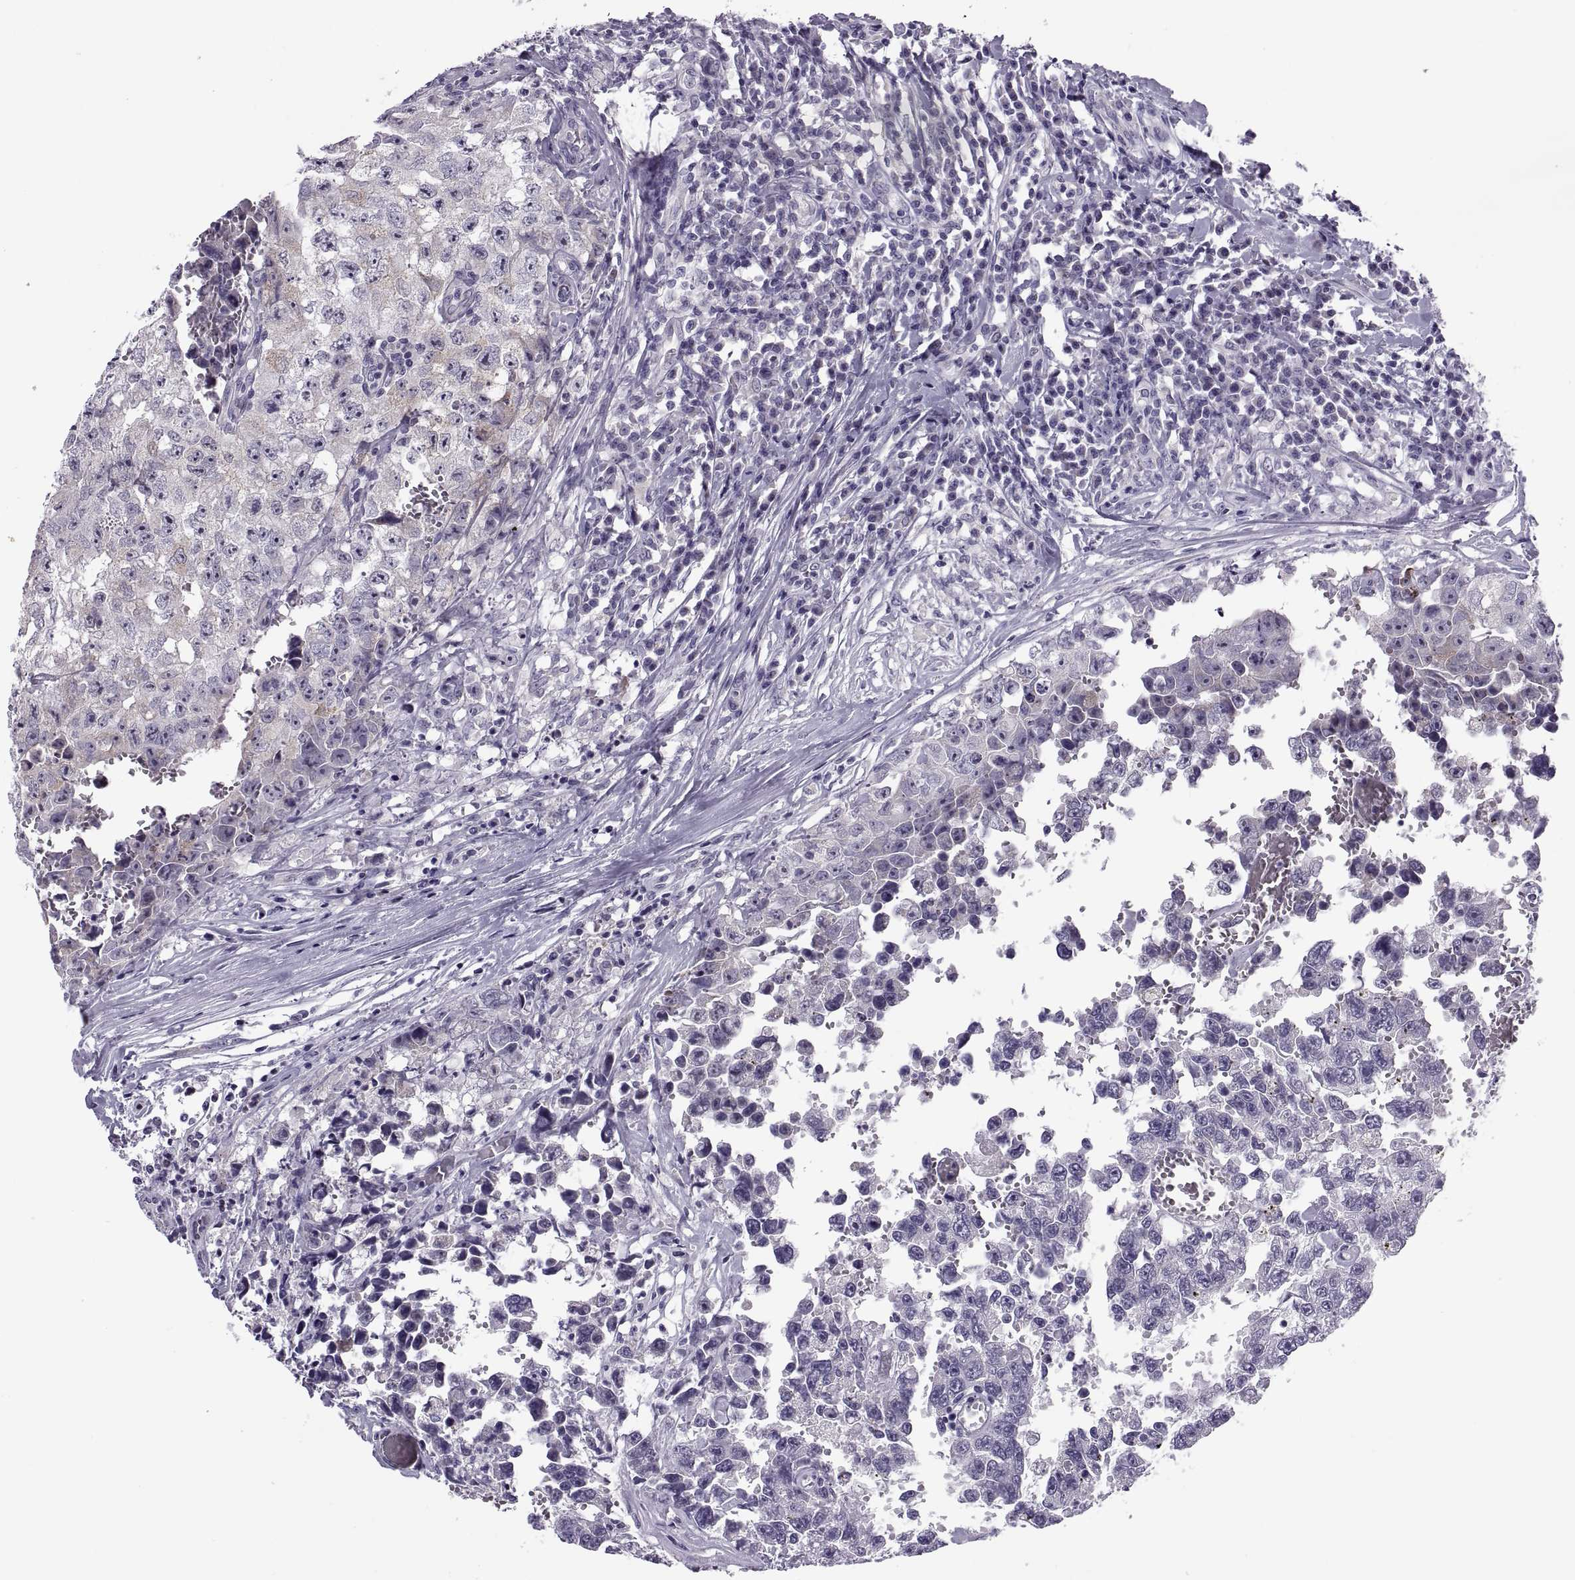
{"staining": {"intensity": "weak", "quantity": "<25%", "location": "cytoplasmic/membranous"}, "tissue": "testis cancer", "cell_type": "Tumor cells", "image_type": "cancer", "snomed": [{"axis": "morphology", "description": "Carcinoma, Embryonal, NOS"}, {"axis": "topography", "description": "Testis"}], "caption": "Image shows no significant protein positivity in tumor cells of testis embryonal carcinoma.", "gene": "MAGEB1", "patient": {"sex": "male", "age": 36}}